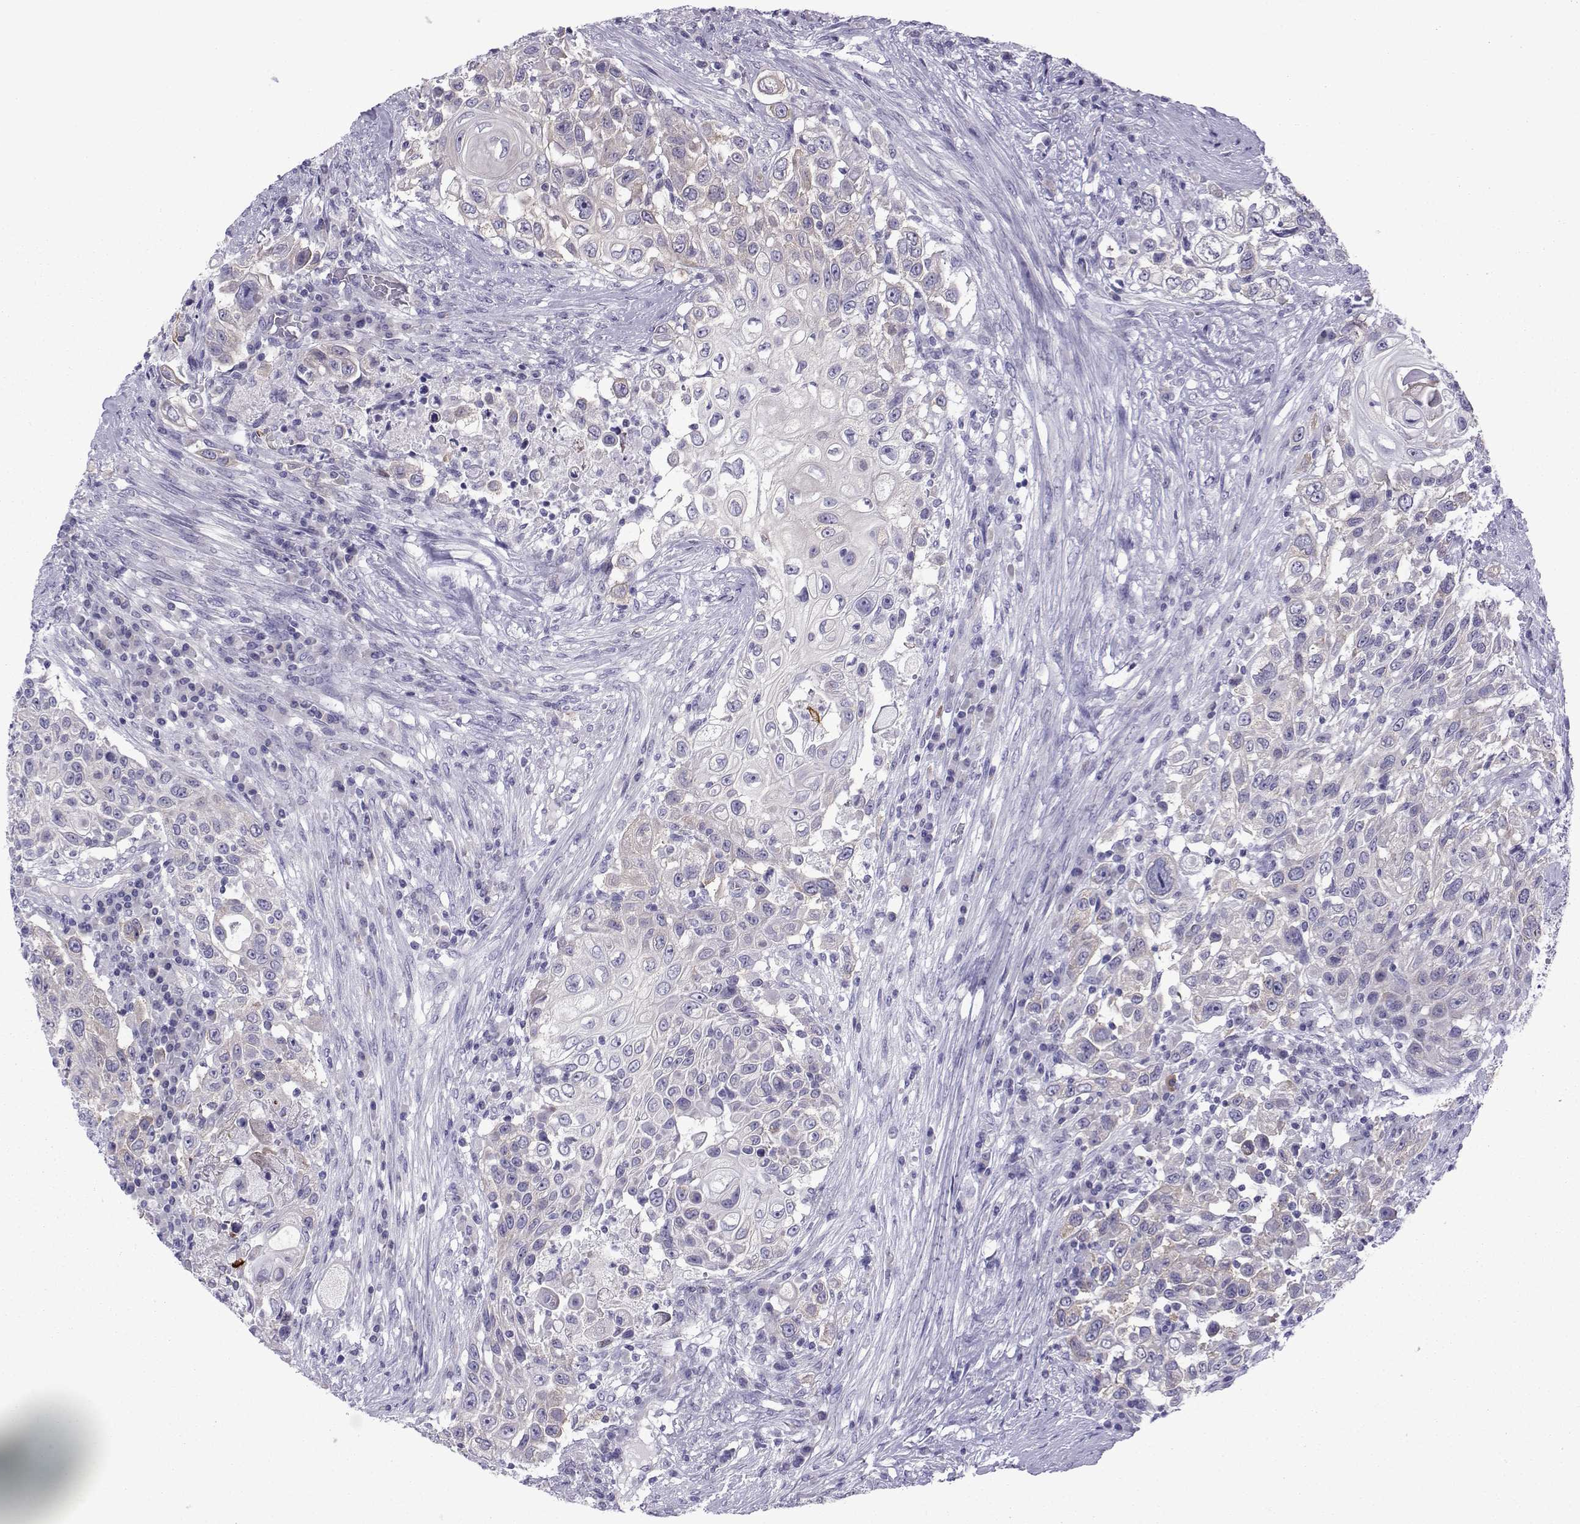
{"staining": {"intensity": "negative", "quantity": "none", "location": "none"}, "tissue": "urothelial cancer", "cell_type": "Tumor cells", "image_type": "cancer", "snomed": [{"axis": "morphology", "description": "Urothelial carcinoma, High grade"}, {"axis": "topography", "description": "Urinary bladder"}], "caption": "Image shows no protein expression in tumor cells of urothelial cancer tissue.", "gene": "COL22A1", "patient": {"sex": "female", "age": 56}}